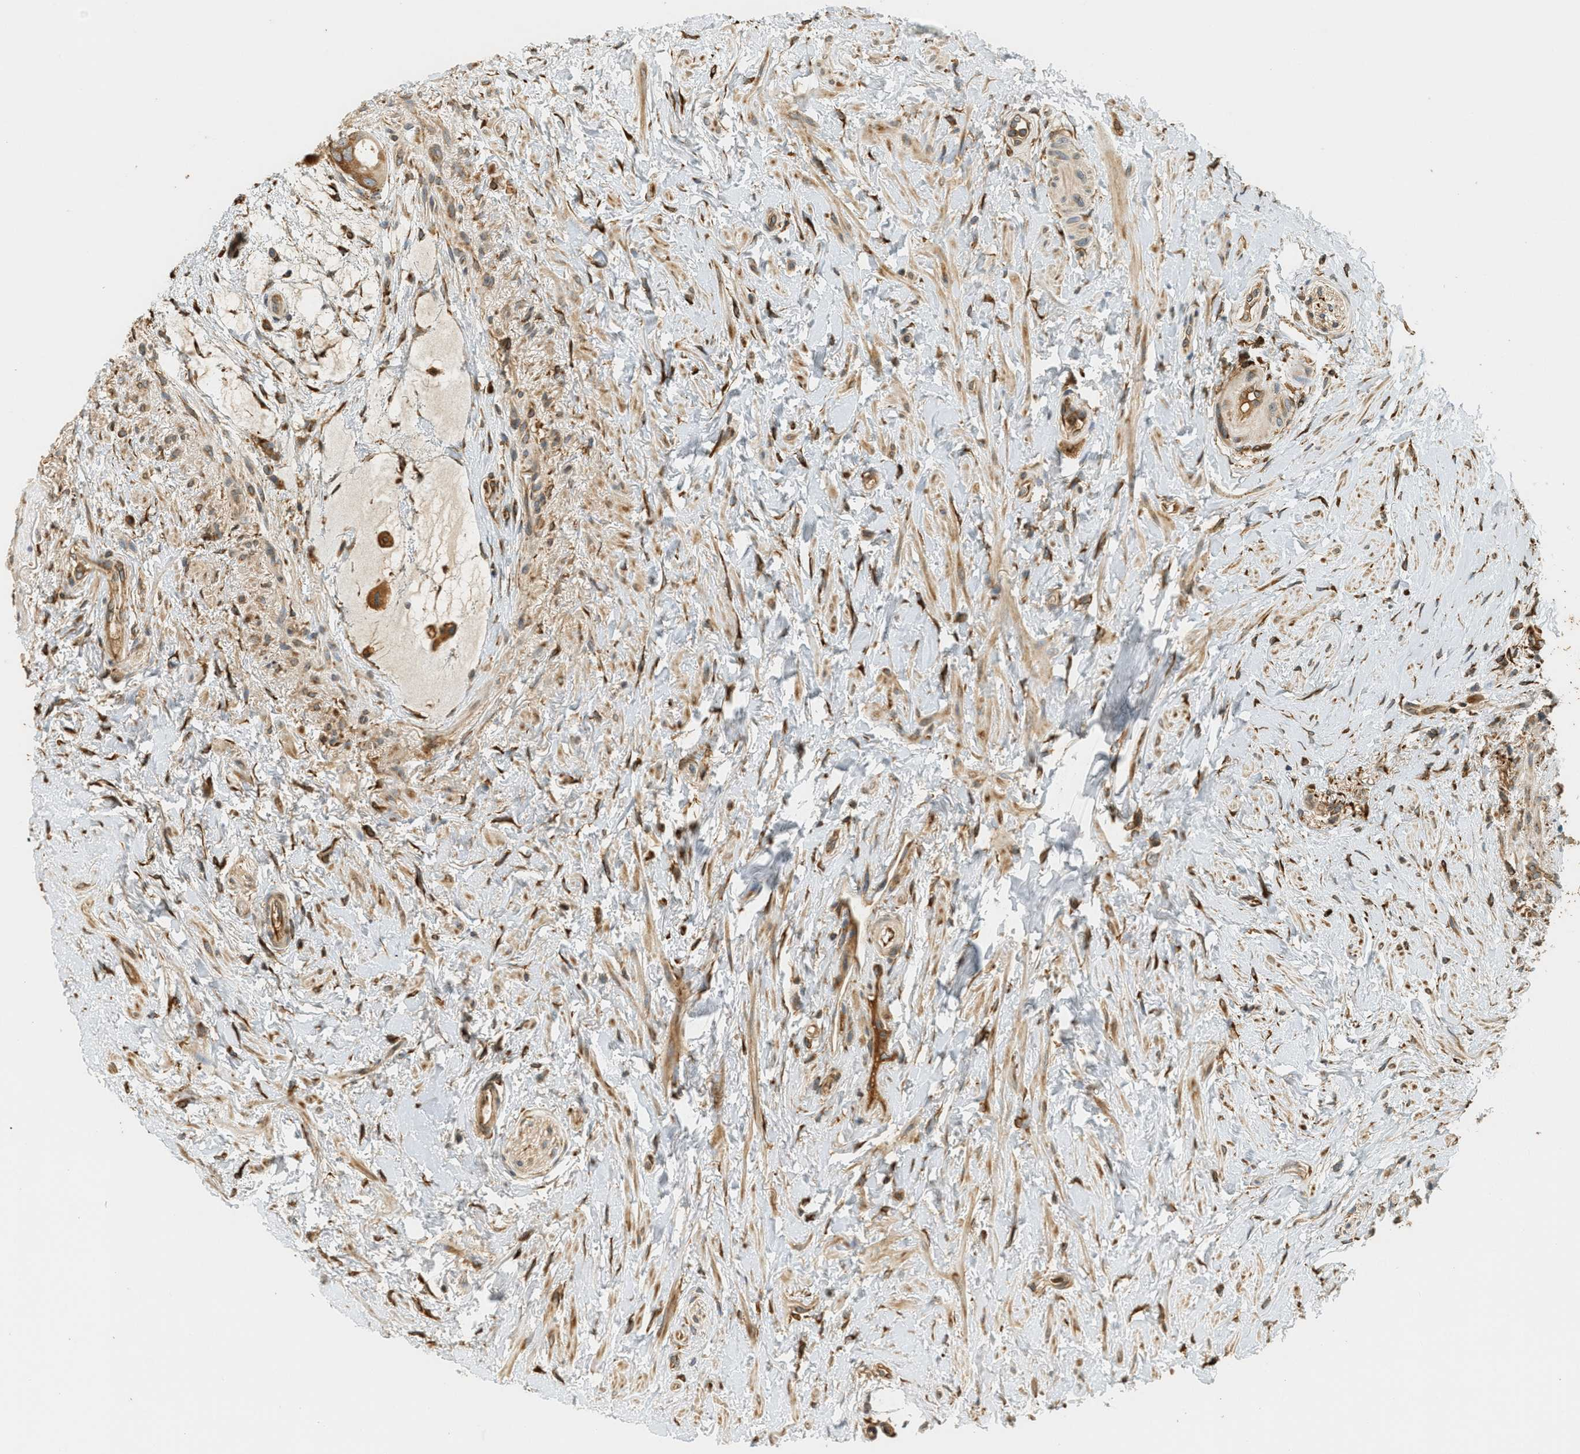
{"staining": {"intensity": "moderate", "quantity": ">75%", "location": "cytoplasmic/membranous"}, "tissue": "colorectal cancer", "cell_type": "Tumor cells", "image_type": "cancer", "snomed": [{"axis": "morphology", "description": "Adenocarcinoma, NOS"}, {"axis": "topography", "description": "Rectum"}], "caption": "An immunohistochemistry image of tumor tissue is shown. Protein staining in brown highlights moderate cytoplasmic/membranous positivity in colorectal cancer within tumor cells.", "gene": "PDK1", "patient": {"sex": "male", "age": 51}}